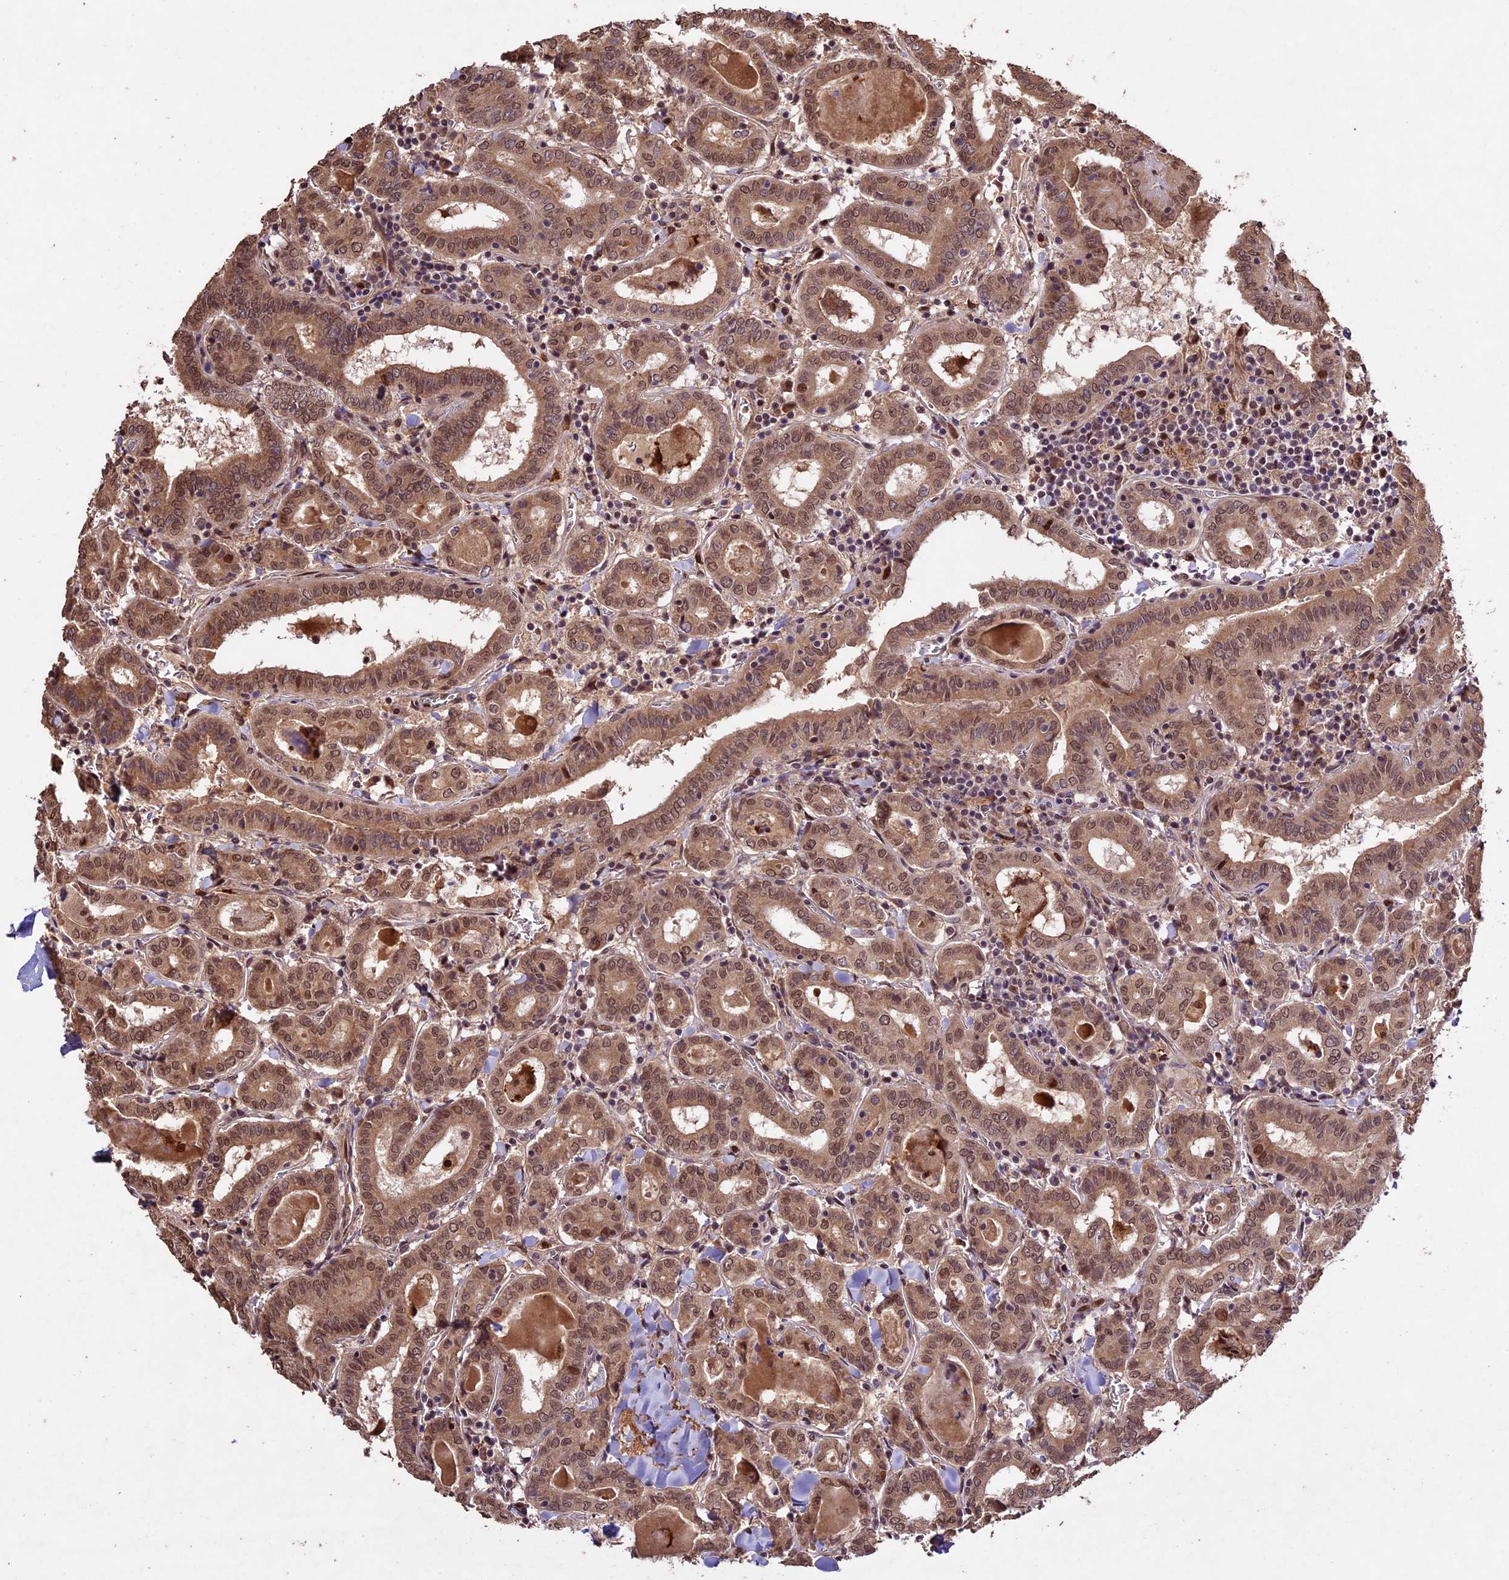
{"staining": {"intensity": "moderate", "quantity": ">75%", "location": "cytoplasmic/membranous,nuclear"}, "tissue": "thyroid cancer", "cell_type": "Tumor cells", "image_type": "cancer", "snomed": [{"axis": "morphology", "description": "Papillary adenocarcinoma, NOS"}, {"axis": "topography", "description": "Thyroid gland"}], "caption": "A high-resolution micrograph shows immunohistochemistry (IHC) staining of thyroid cancer, which reveals moderate cytoplasmic/membranous and nuclear staining in approximately >75% of tumor cells. Using DAB (3,3'-diaminobenzidine) (brown) and hematoxylin (blue) stains, captured at high magnification using brightfield microscopy.", "gene": "CDKN2AIP", "patient": {"sex": "female", "age": 72}}